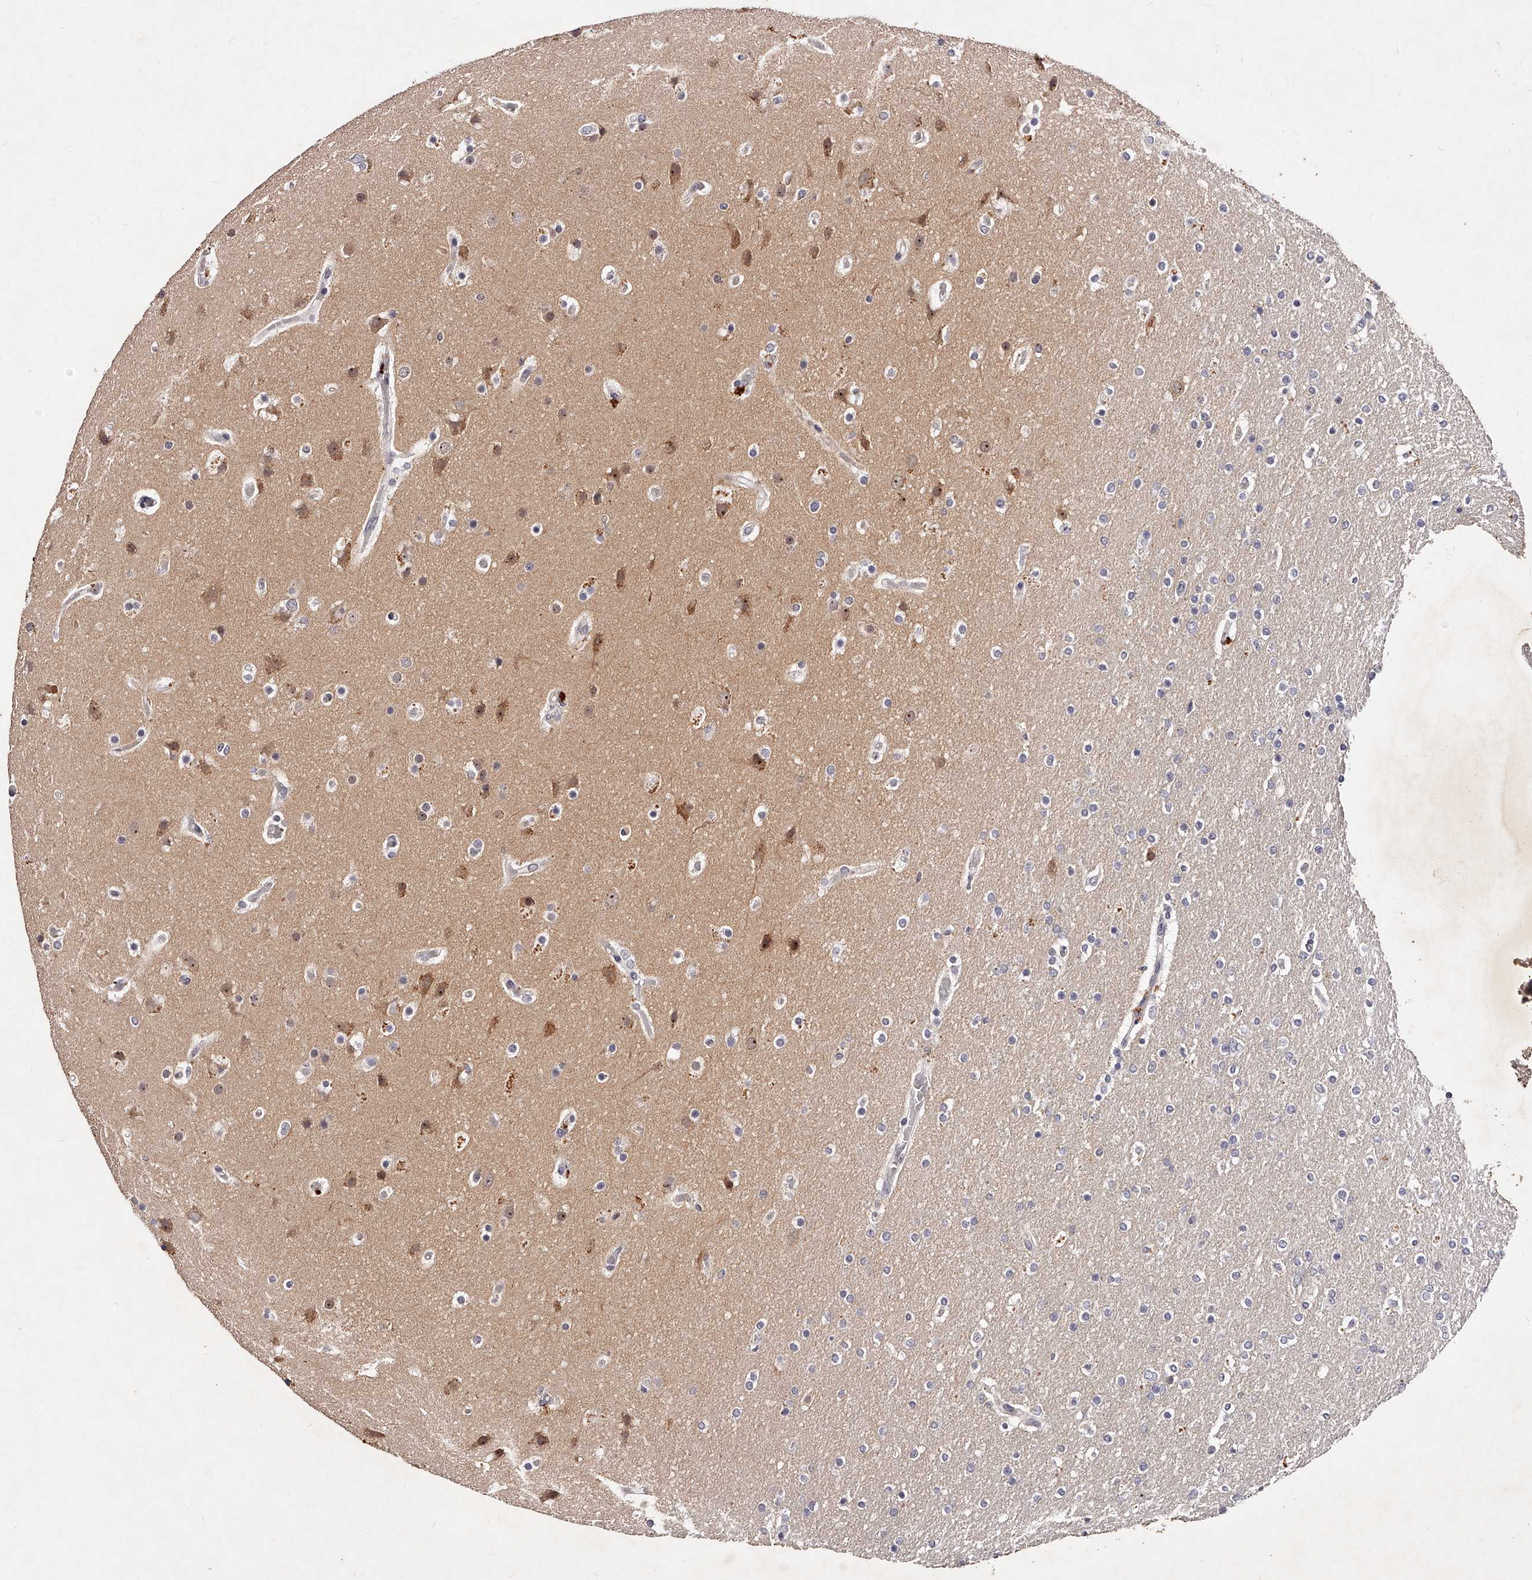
{"staining": {"intensity": "negative", "quantity": "none", "location": "none"}, "tissue": "glioma", "cell_type": "Tumor cells", "image_type": "cancer", "snomed": [{"axis": "morphology", "description": "Glioma, malignant, High grade"}, {"axis": "topography", "description": "Cerebral cortex"}], "caption": "Tumor cells are negative for protein expression in human glioma.", "gene": "PHACTR1", "patient": {"sex": "female", "age": 36}}